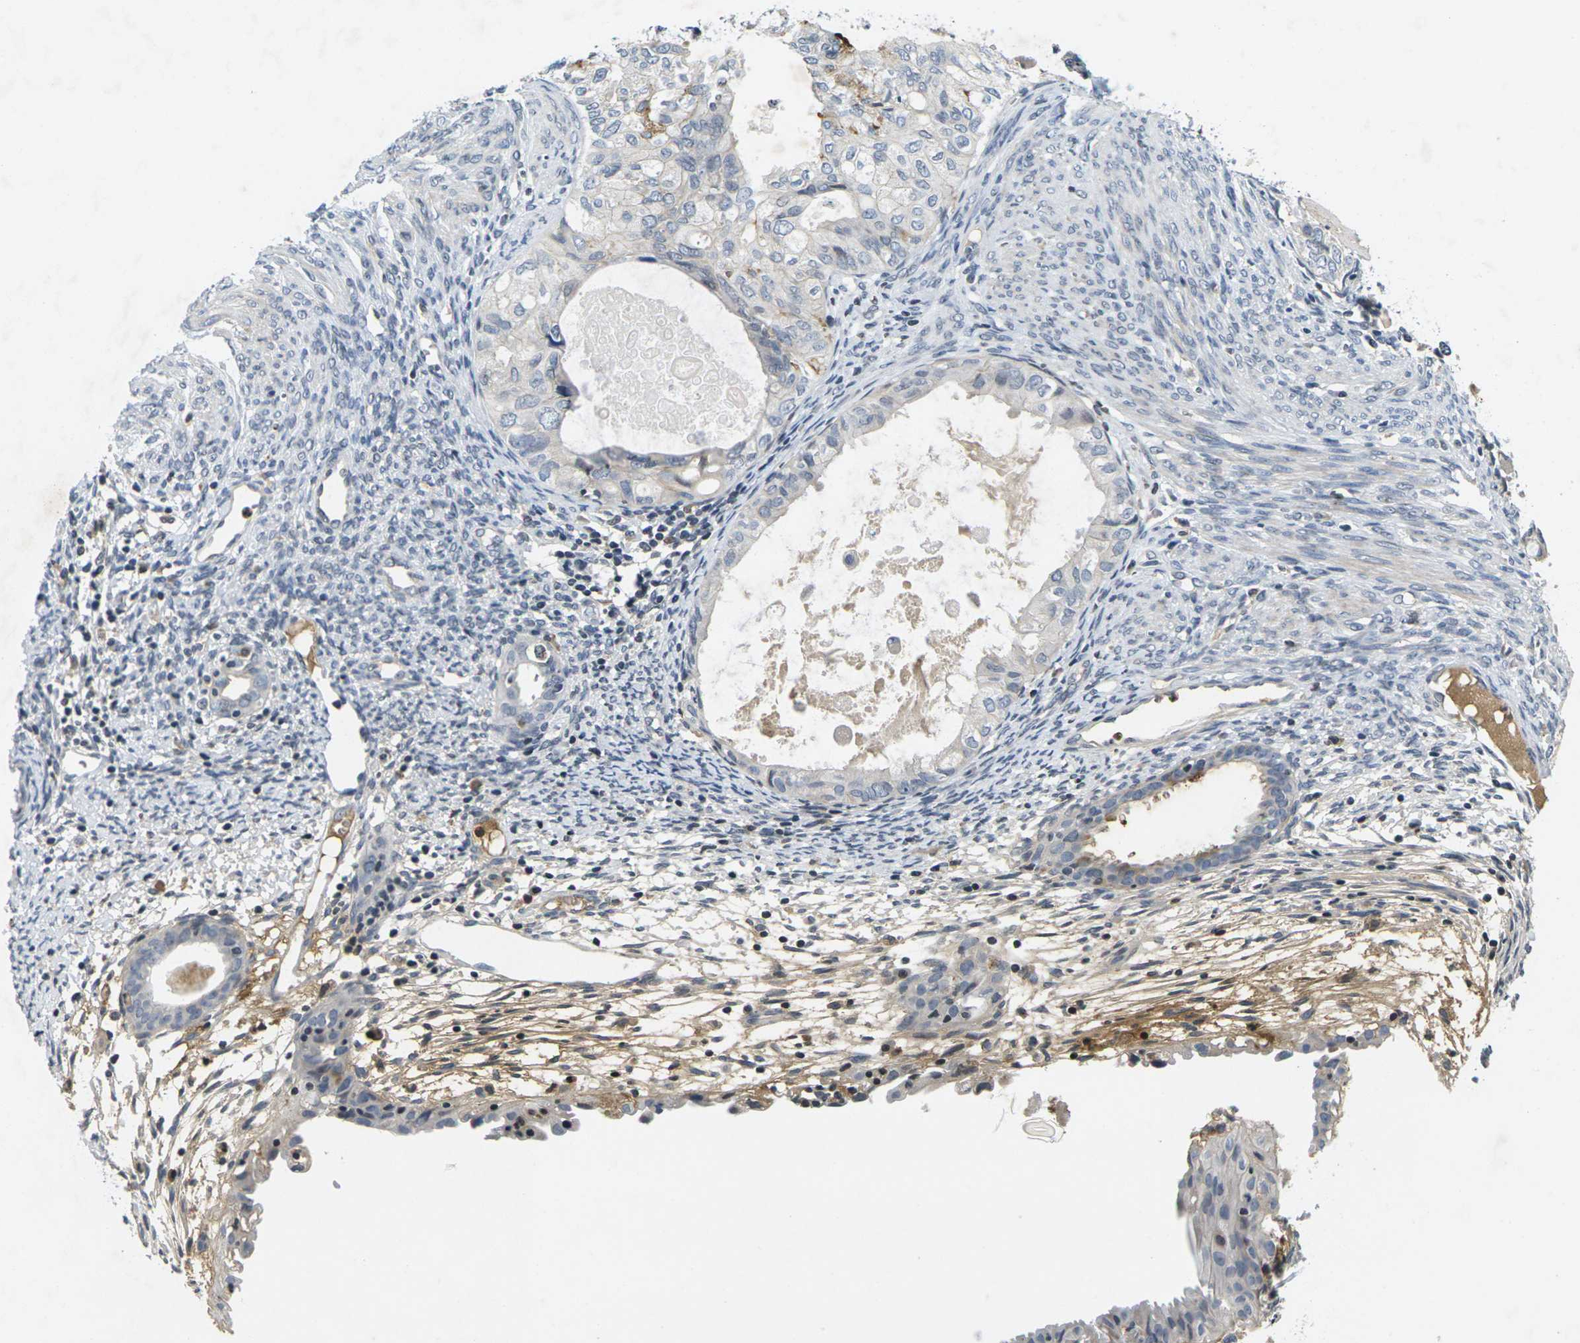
{"staining": {"intensity": "weak", "quantity": "<25%", "location": "cytoplasmic/membranous"}, "tissue": "cervical cancer", "cell_type": "Tumor cells", "image_type": "cancer", "snomed": [{"axis": "morphology", "description": "Normal tissue, NOS"}, {"axis": "morphology", "description": "Adenocarcinoma, NOS"}, {"axis": "topography", "description": "Cervix"}, {"axis": "topography", "description": "Endometrium"}], "caption": "The IHC image has no significant expression in tumor cells of cervical cancer (adenocarcinoma) tissue.", "gene": "C1QC", "patient": {"sex": "female", "age": 86}}